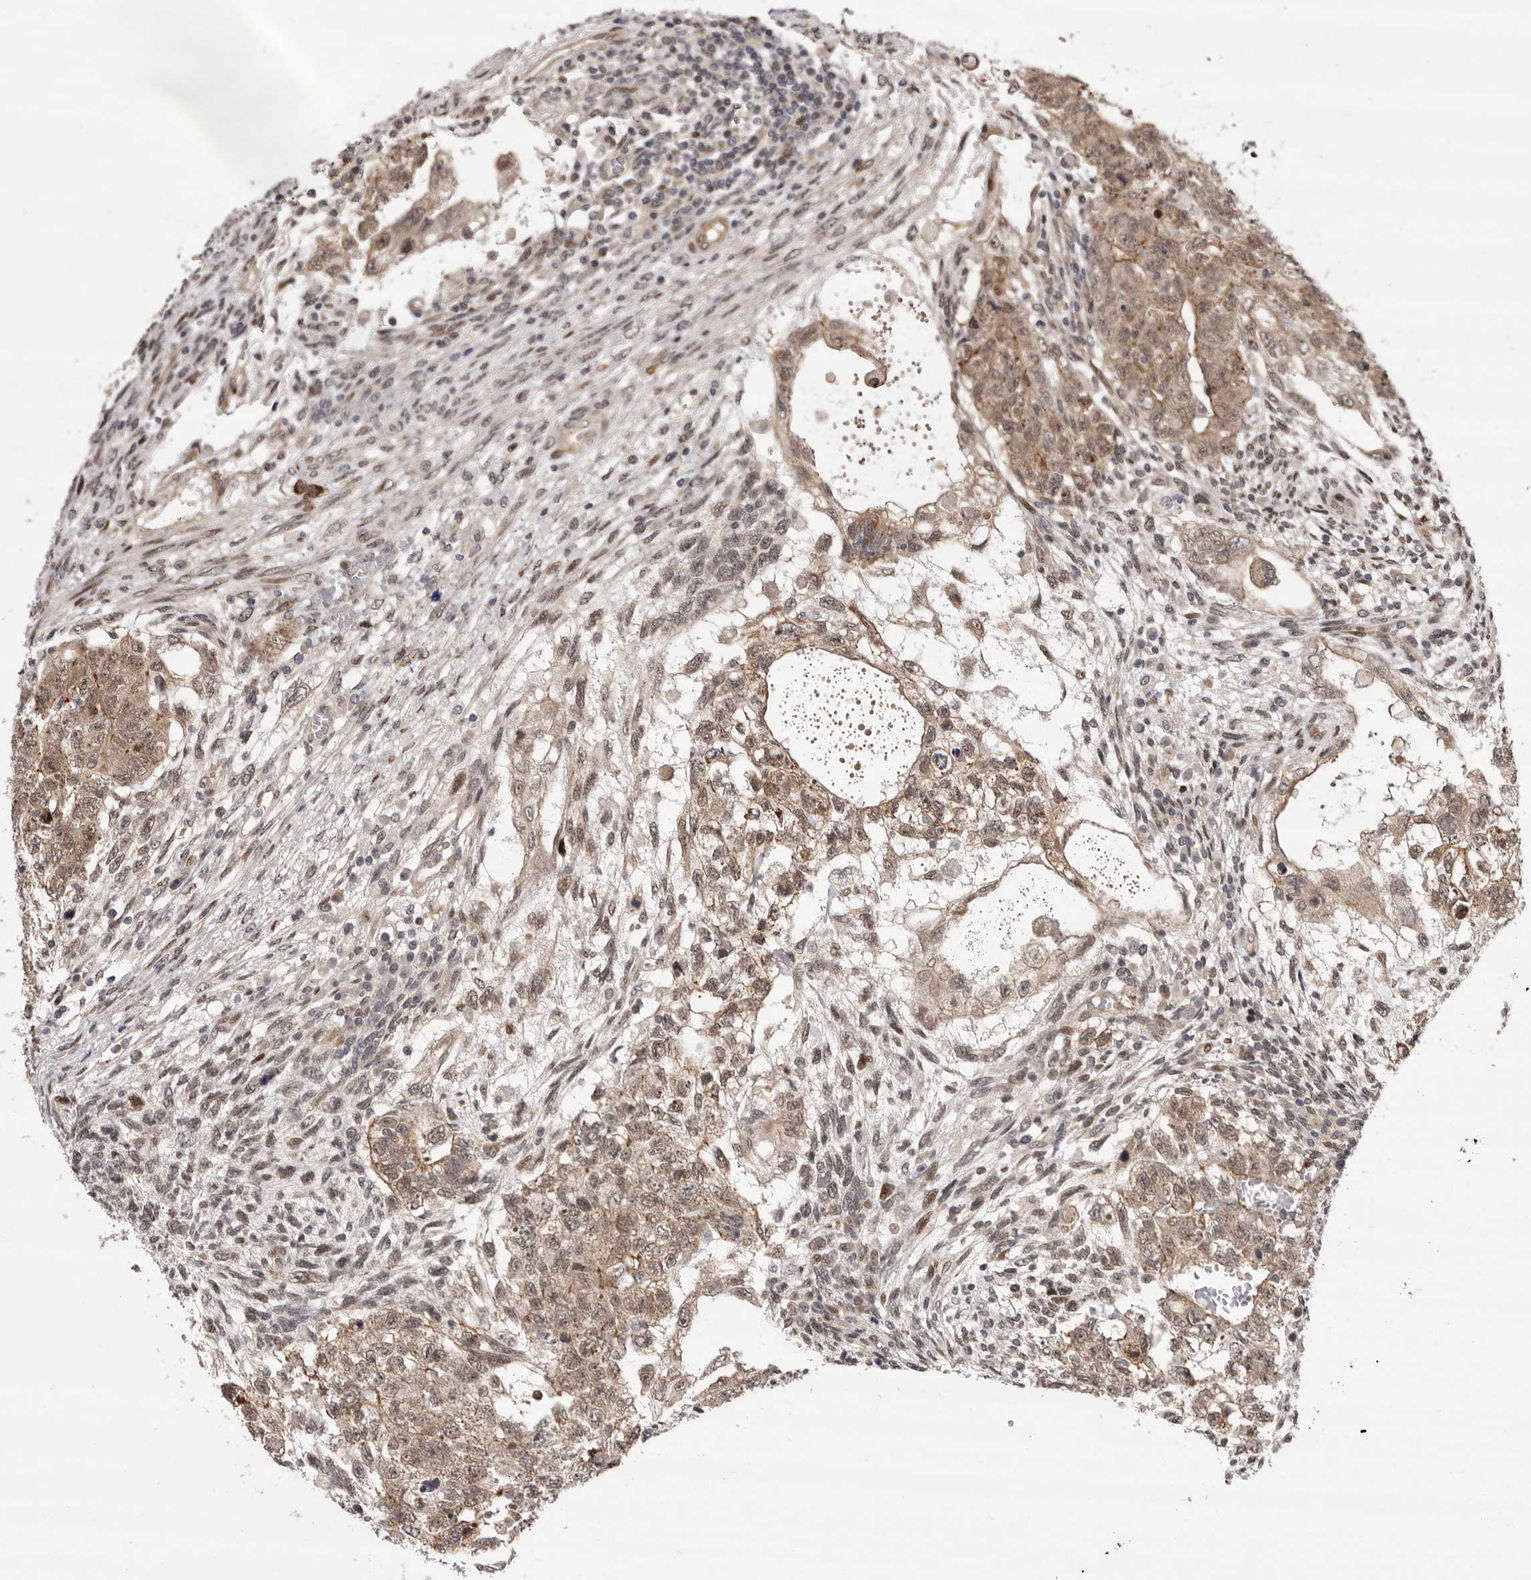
{"staining": {"intensity": "moderate", "quantity": ">75%", "location": "cytoplasmic/membranous"}, "tissue": "testis cancer", "cell_type": "Tumor cells", "image_type": "cancer", "snomed": [{"axis": "morphology", "description": "Normal tissue, NOS"}, {"axis": "morphology", "description": "Carcinoma, Embryonal, NOS"}, {"axis": "topography", "description": "Testis"}], "caption": "Immunohistochemical staining of testis cancer exhibits moderate cytoplasmic/membranous protein expression in approximately >75% of tumor cells. (DAB IHC, brown staining for protein, blue staining for nuclei).", "gene": "GLRX3", "patient": {"sex": "male", "age": 36}}